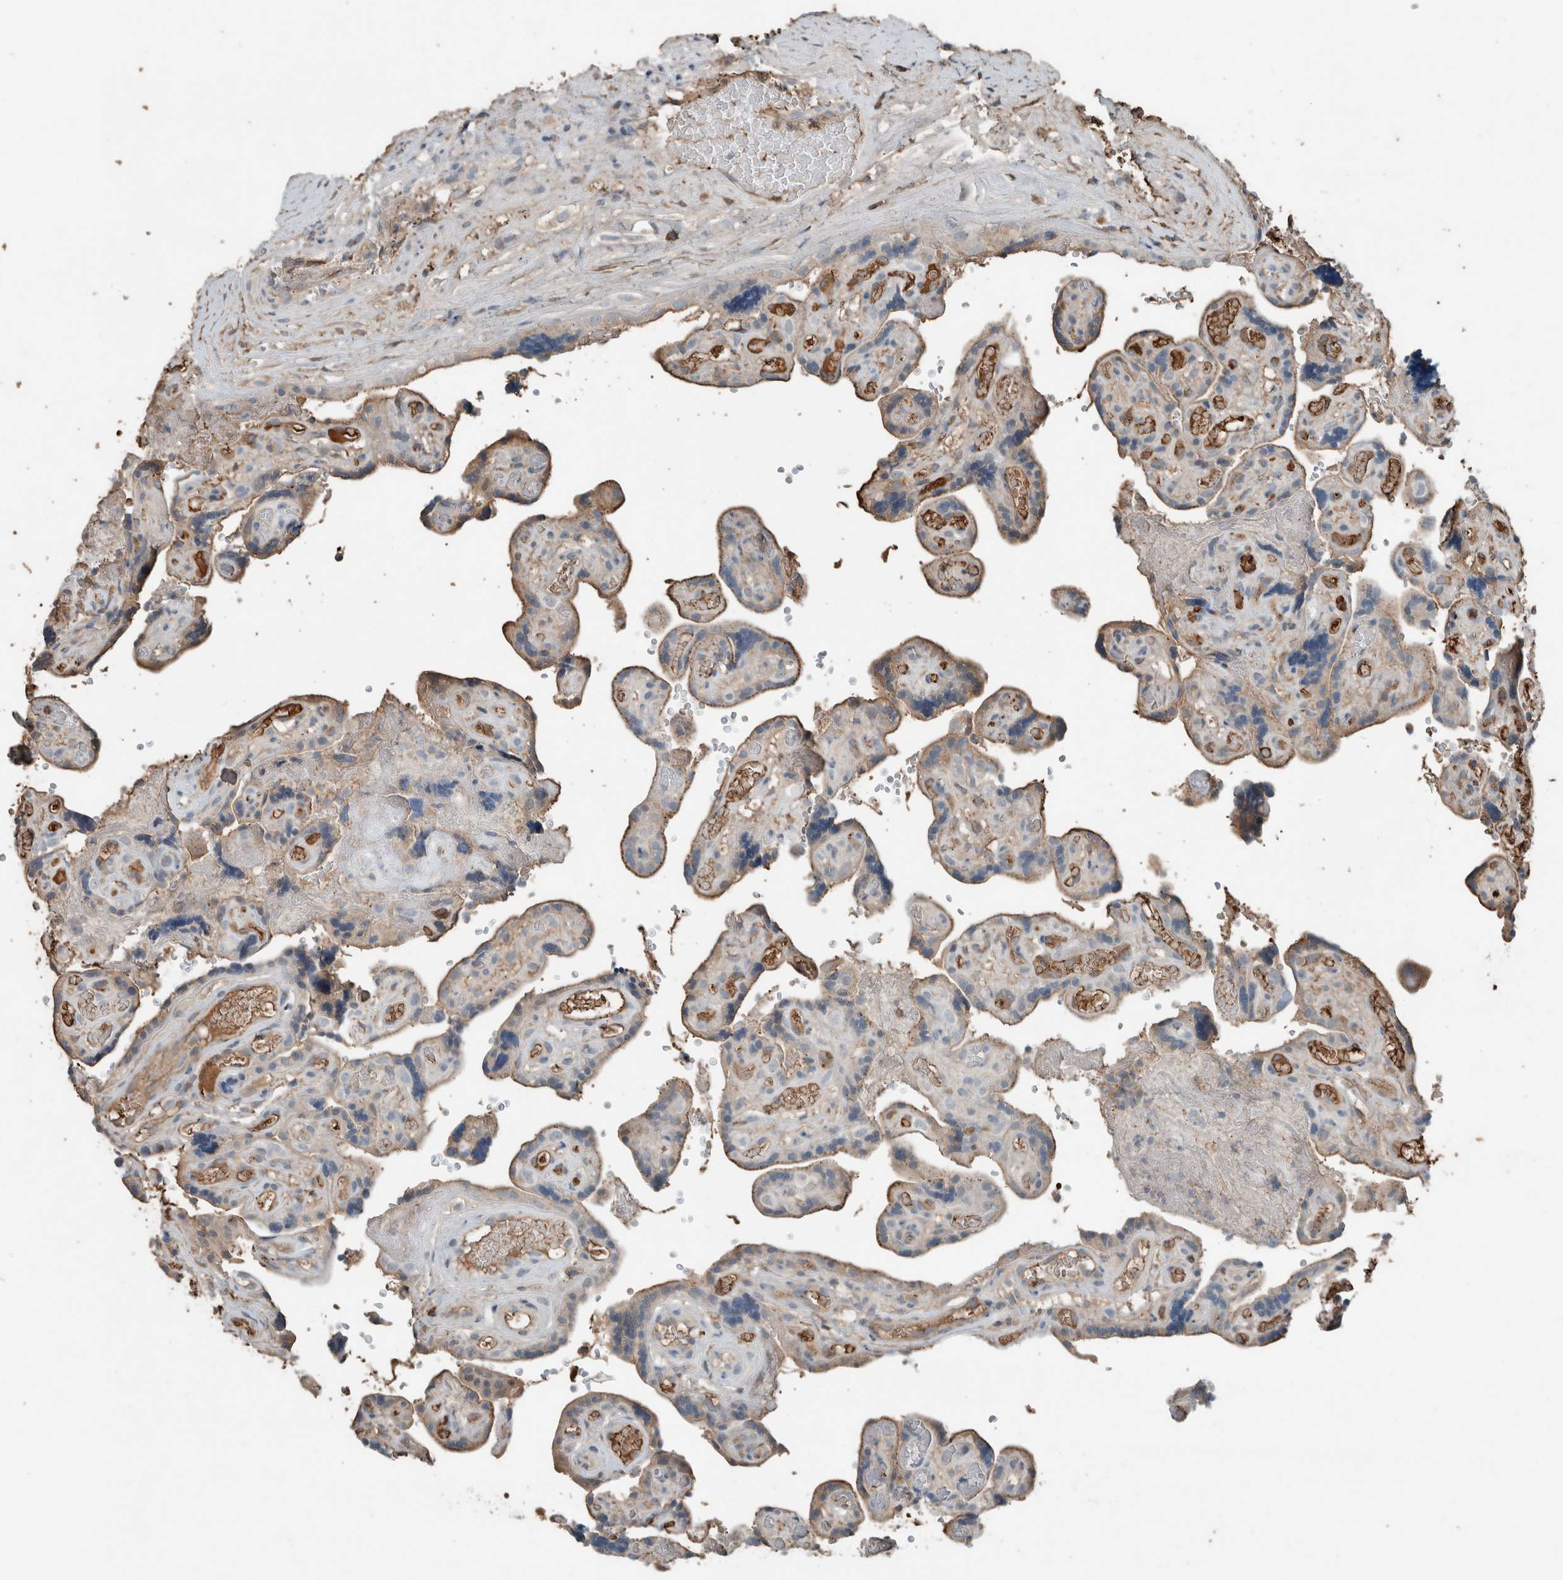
{"staining": {"intensity": "weak", "quantity": "25%-75%", "location": "cytoplasmic/membranous"}, "tissue": "placenta", "cell_type": "Decidual cells", "image_type": "normal", "snomed": [{"axis": "morphology", "description": "Normal tissue, NOS"}, {"axis": "topography", "description": "Placenta"}], "caption": "A brown stain highlights weak cytoplasmic/membranous positivity of a protein in decidual cells of normal human placenta. (brown staining indicates protein expression, while blue staining denotes nuclei).", "gene": "USP34", "patient": {"sex": "female", "age": 30}}